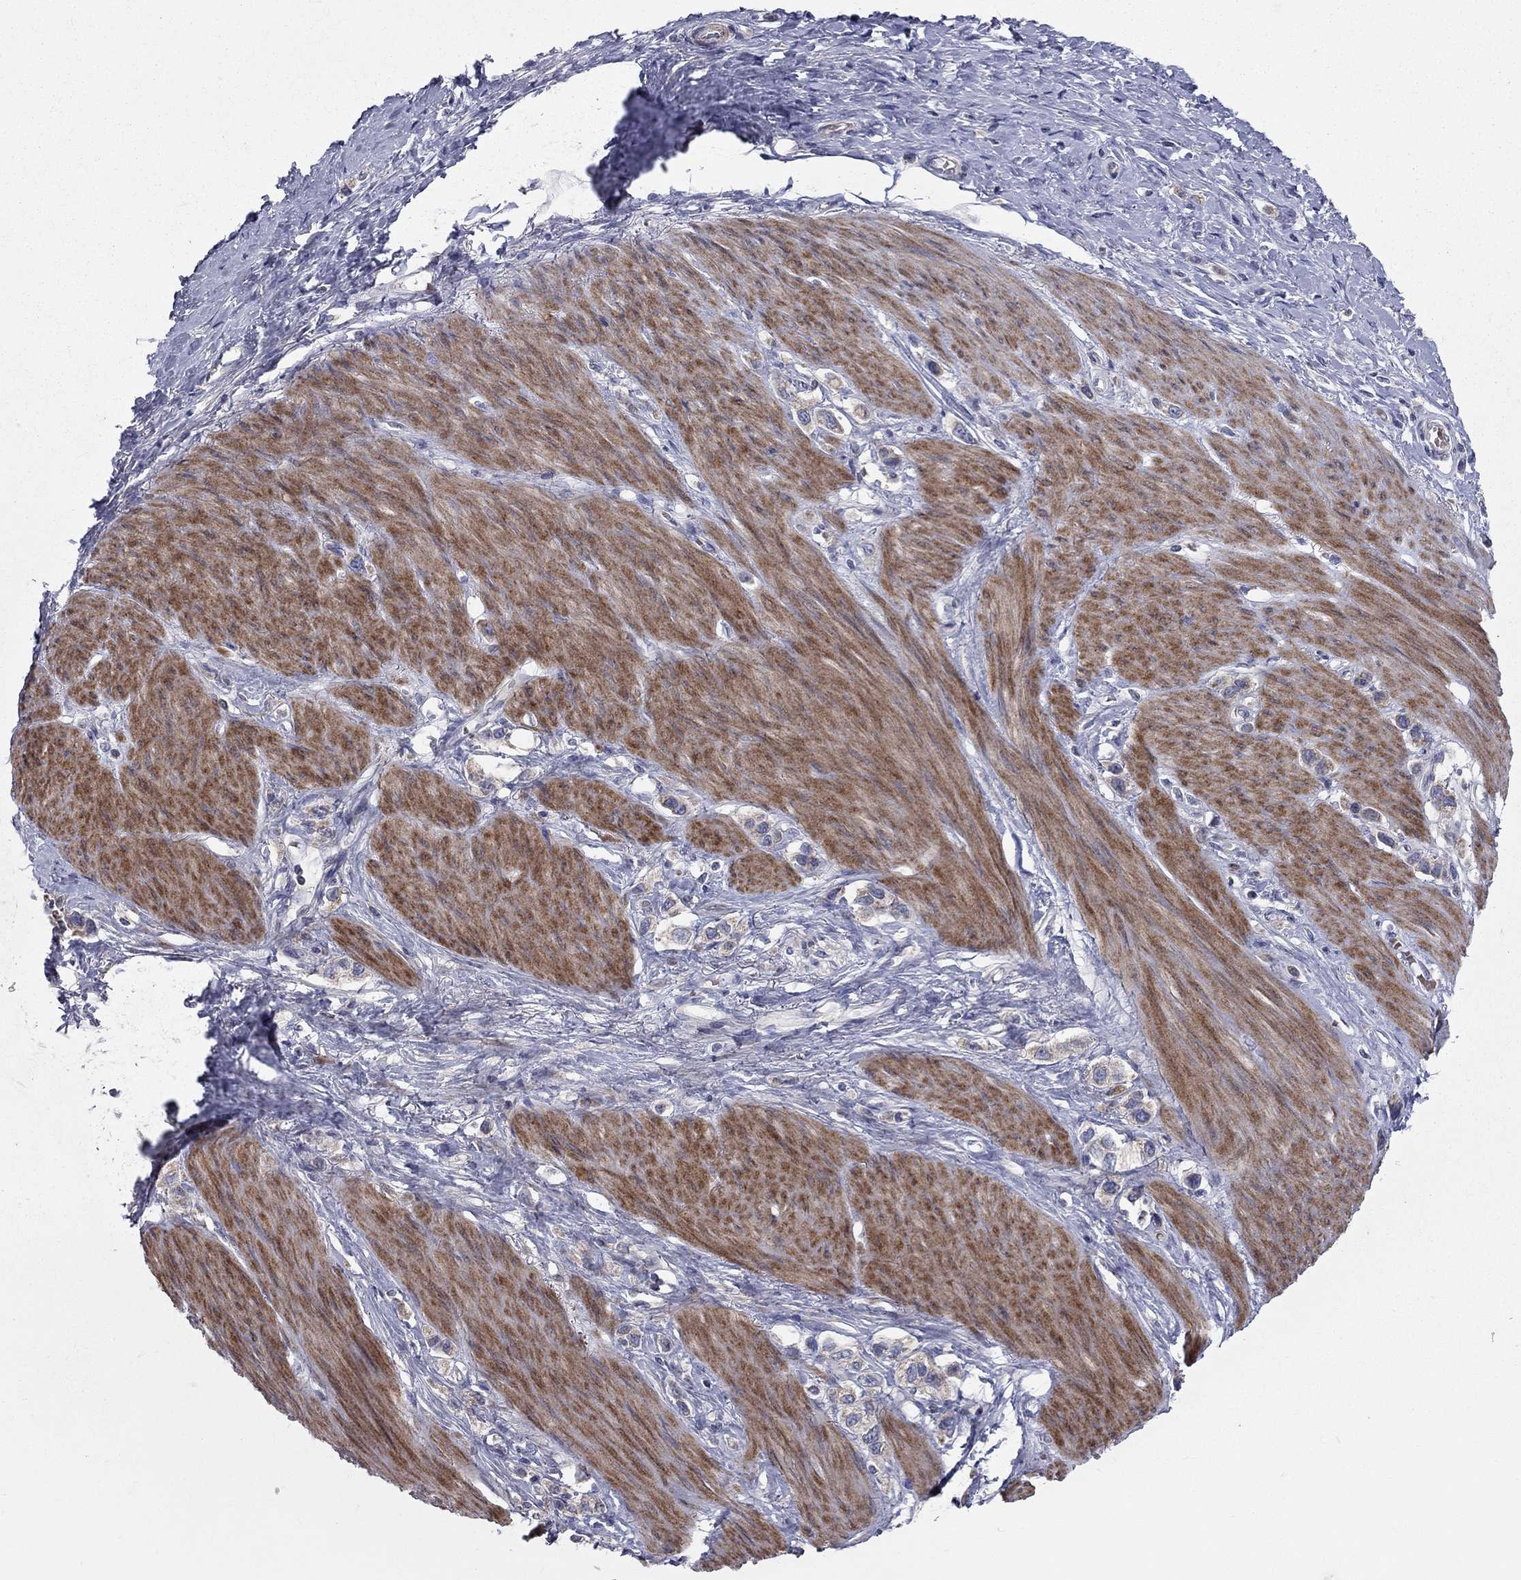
{"staining": {"intensity": "weak", "quantity": "<25%", "location": "cytoplasmic/membranous"}, "tissue": "stomach cancer", "cell_type": "Tumor cells", "image_type": "cancer", "snomed": [{"axis": "morphology", "description": "Normal tissue, NOS"}, {"axis": "morphology", "description": "Adenocarcinoma, NOS"}, {"axis": "morphology", "description": "Adenocarcinoma, High grade"}, {"axis": "topography", "description": "Stomach, upper"}, {"axis": "topography", "description": "Stomach"}], "caption": "Immunohistochemical staining of human adenocarcinoma (stomach) shows no significant positivity in tumor cells.", "gene": "KANSL1L", "patient": {"sex": "female", "age": 65}}